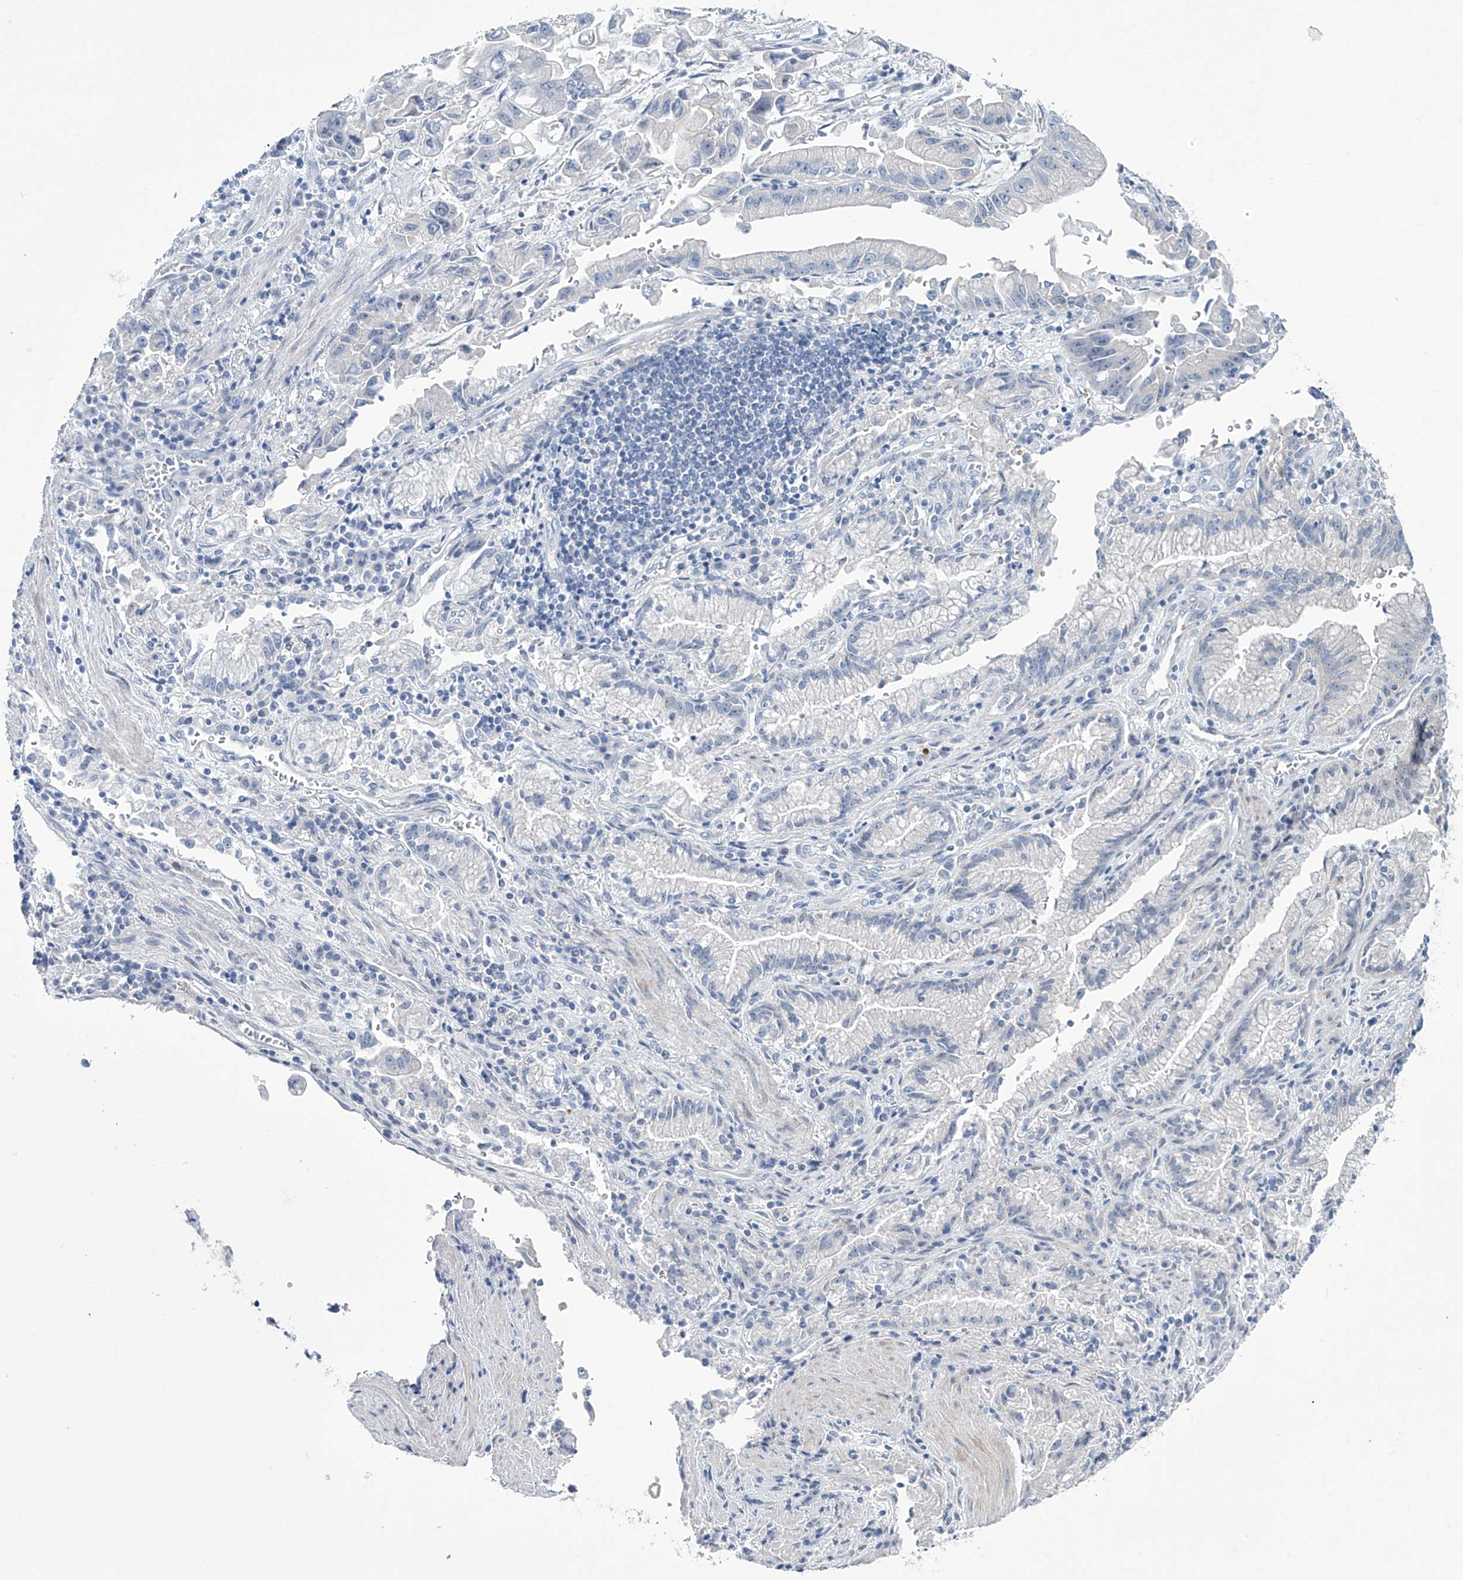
{"staining": {"intensity": "negative", "quantity": "none", "location": "none"}, "tissue": "stomach cancer", "cell_type": "Tumor cells", "image_type": "cancer", "snomed": [{"axis": "morphology", "description": "Adenocarcinoma, NOS"}, {"axis": "topography", "description": "Stomach"}], "caption": "The histopathology image displays no significant positivity in tumor cells of stomach cancer (adenocarcinoma).", "gene": "TRIM60", "patient": {"sex": "male", "age": 62}}